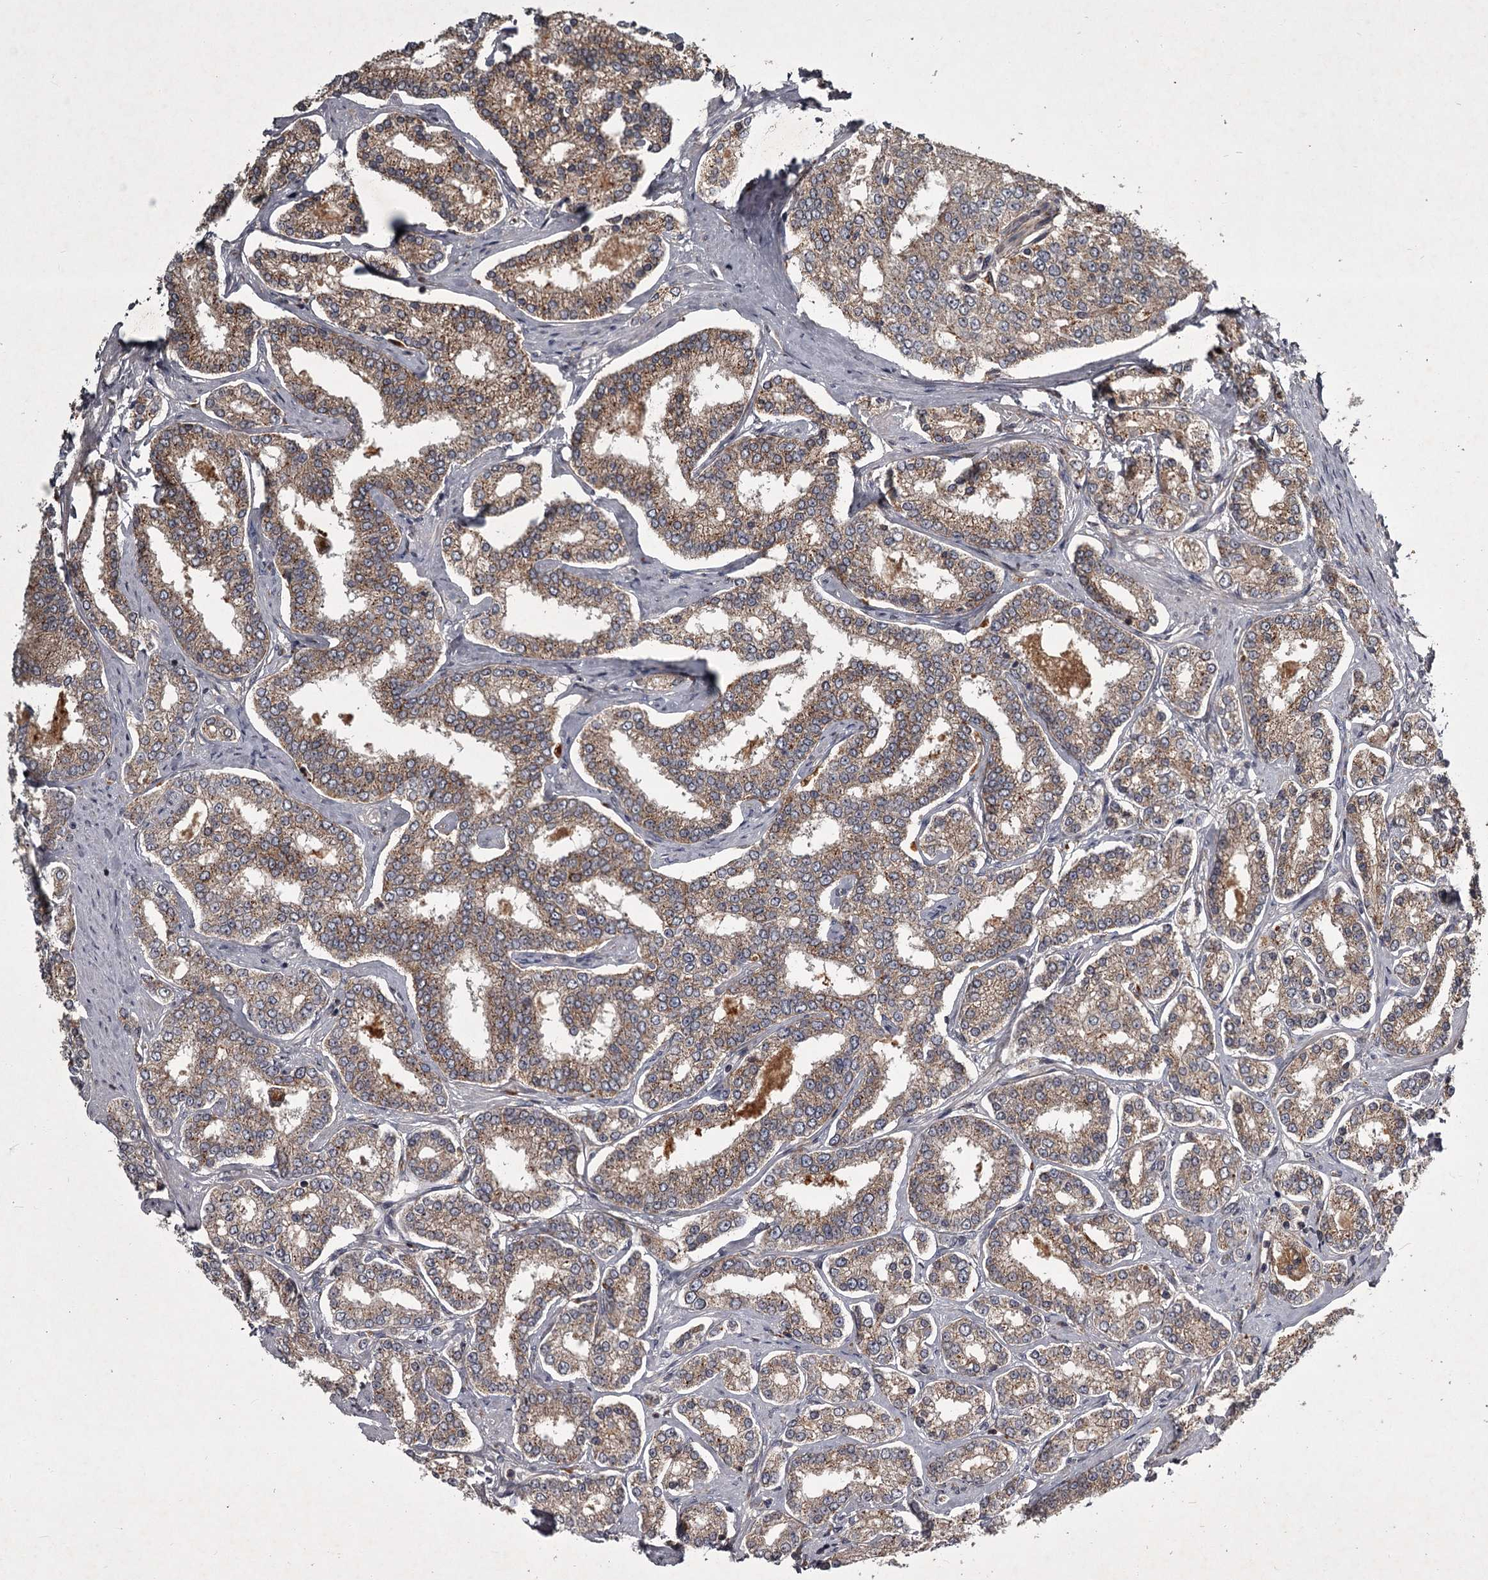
{"staining": {"intensity": "moderate", "quantity": ">75%", "location": "cytoplasmic/membranous"}, "tissue": "prostate cancer", "cell_type": "Tumor cells", "image_type": "cancer", "snomed": [{"axis": "morphology", "description": "Normal tissue, NOS"}, {"axis": "morphology", "description": "Adenocarcinoma, High grade"}, {"axis": "topography", "description": "Prostate"}], "caption": "Immunohistochemistry of human adenocarcinoma (high-grade) (prostate) shows medium levels of moderate cytoplasmic/membranous expression in approximately >75% of tumor cells.", "gene": "UNC93B1", "patient": {"sex": "male", "age": 83}}